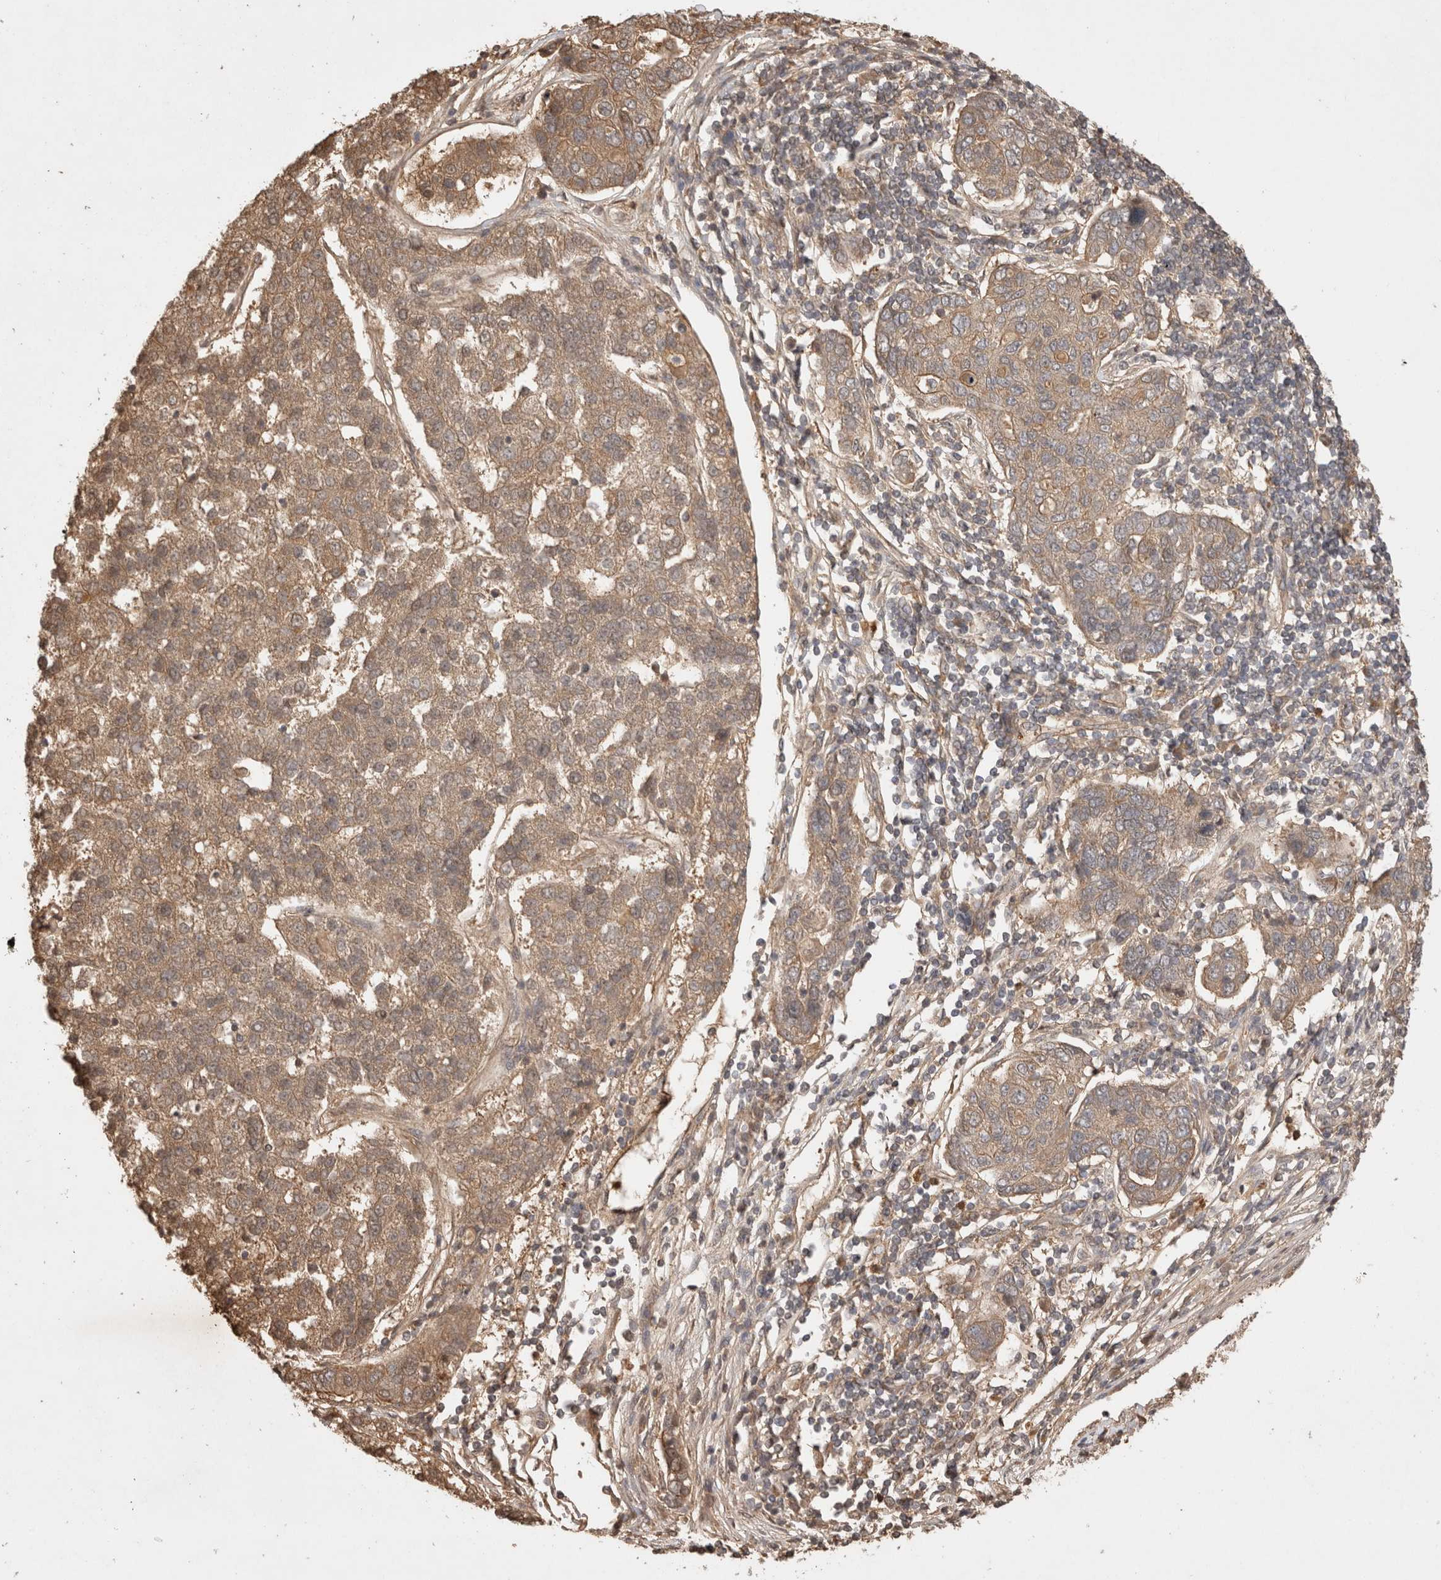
{"staining": {"intensity": "moderate", "quantity": ">75%", "location": "cytoplasmic/membranous"}, "tissue": "pancreatic cancer", "cell_type": "Tumor cells", "image_type": "cancer", "snomed": [{"axis": "morphology", "description": "Adenocarcinoma, NOS"}, {"axis": "topography", "description": "Pancreas"}], "caption": "A brown stain shows moderate cytoplasmic/membranous staining of a protein in adenocarcinoma (pancreatic) tumor cells.", "gene": "PRMT3", "patient": {"sex": "female", "age": 61}}